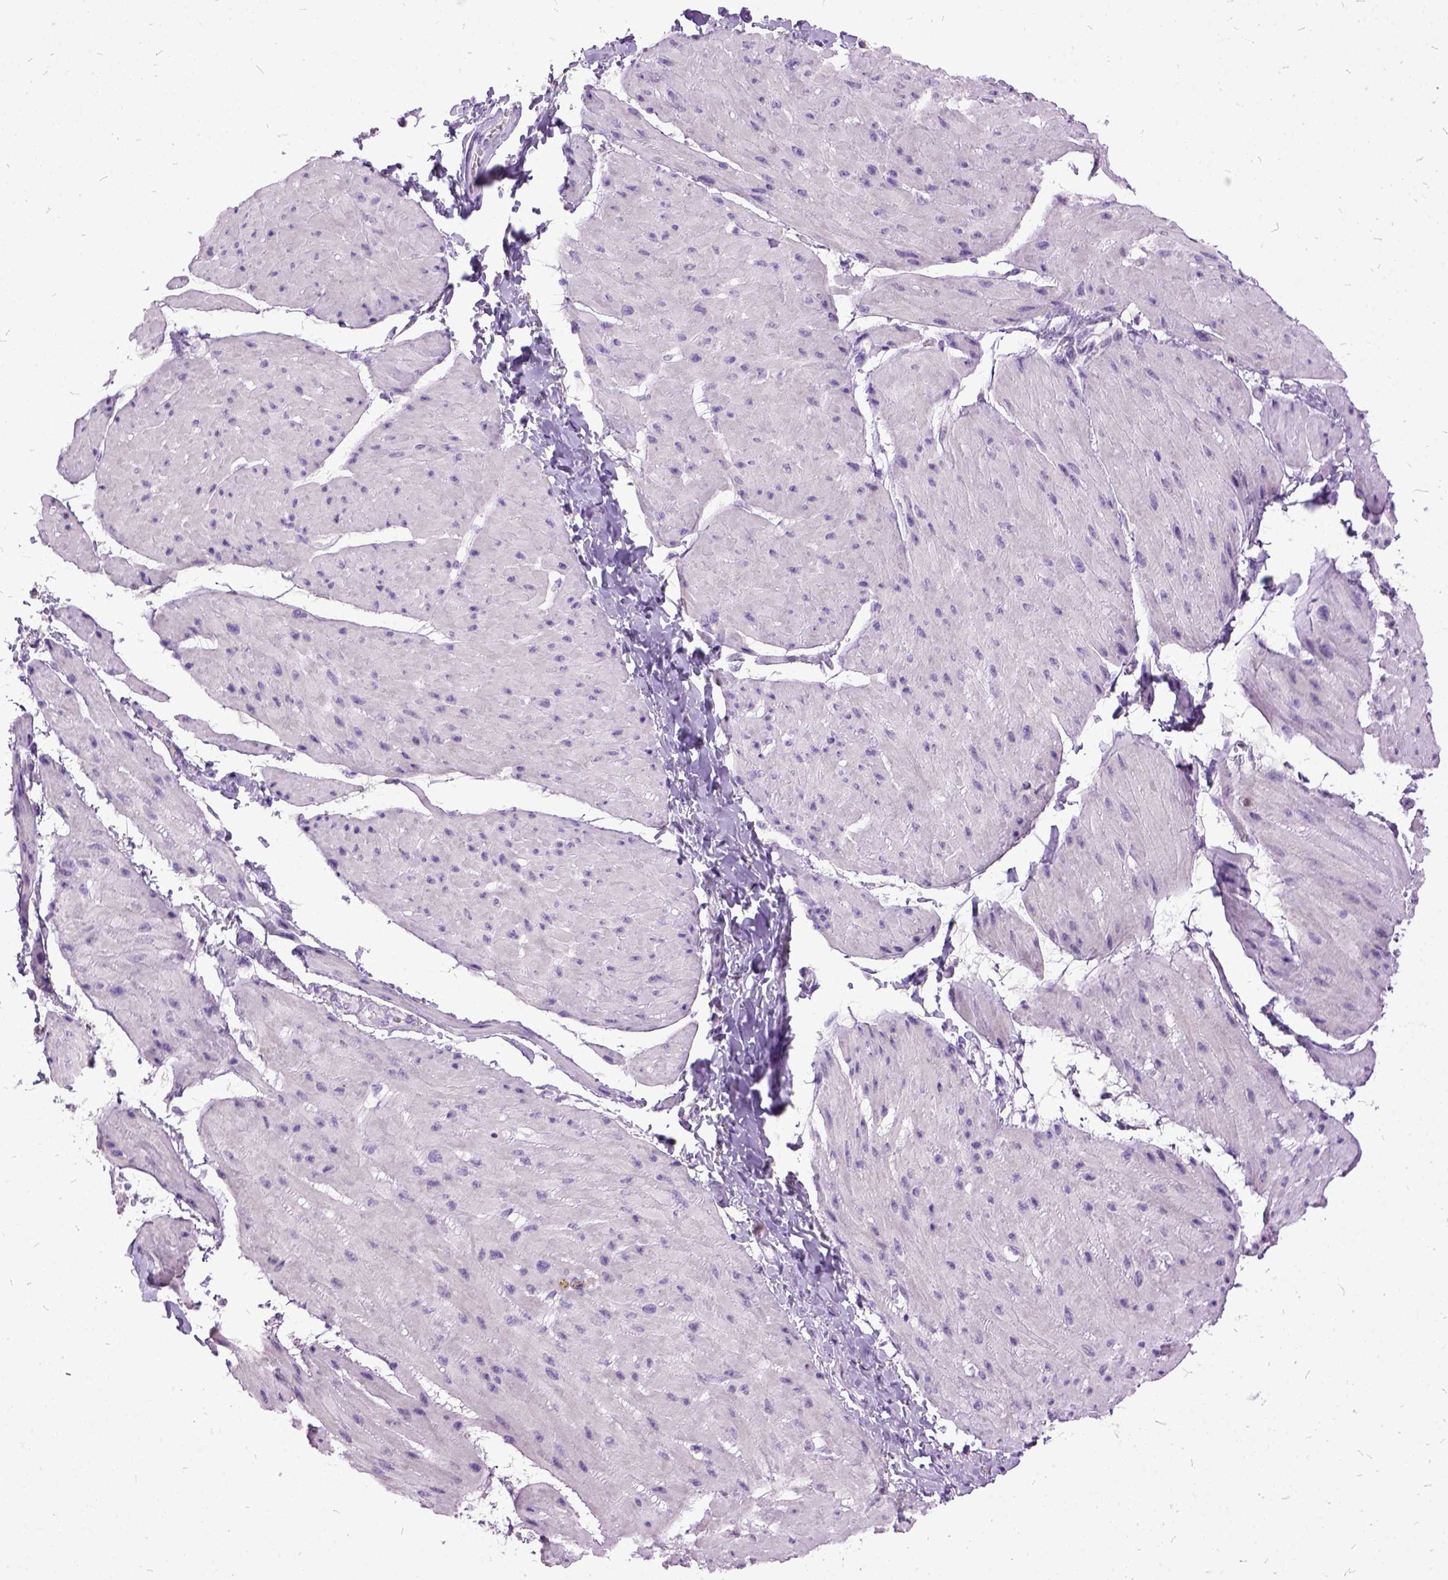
{"staining": {"intensity": "negative", "quantity": "none", "location": "none"}, "tissue": "adipose tissue", "cell_type": "Adipocytes", "image_type": "normal", "snomed": [{"axis": "morphology", "description": "Normal tissue, NOS"}, {"axis": "topography", "description": "Urinary bladder"}, {"axis": "topography", "description": "Peripheral nerve tissue"}], "caption": "Human adipose tissue stained for a protein using IHC displays no expression in adipocytes.", "gene": "MME", "patient": {"sex": "female", "age": 60}}